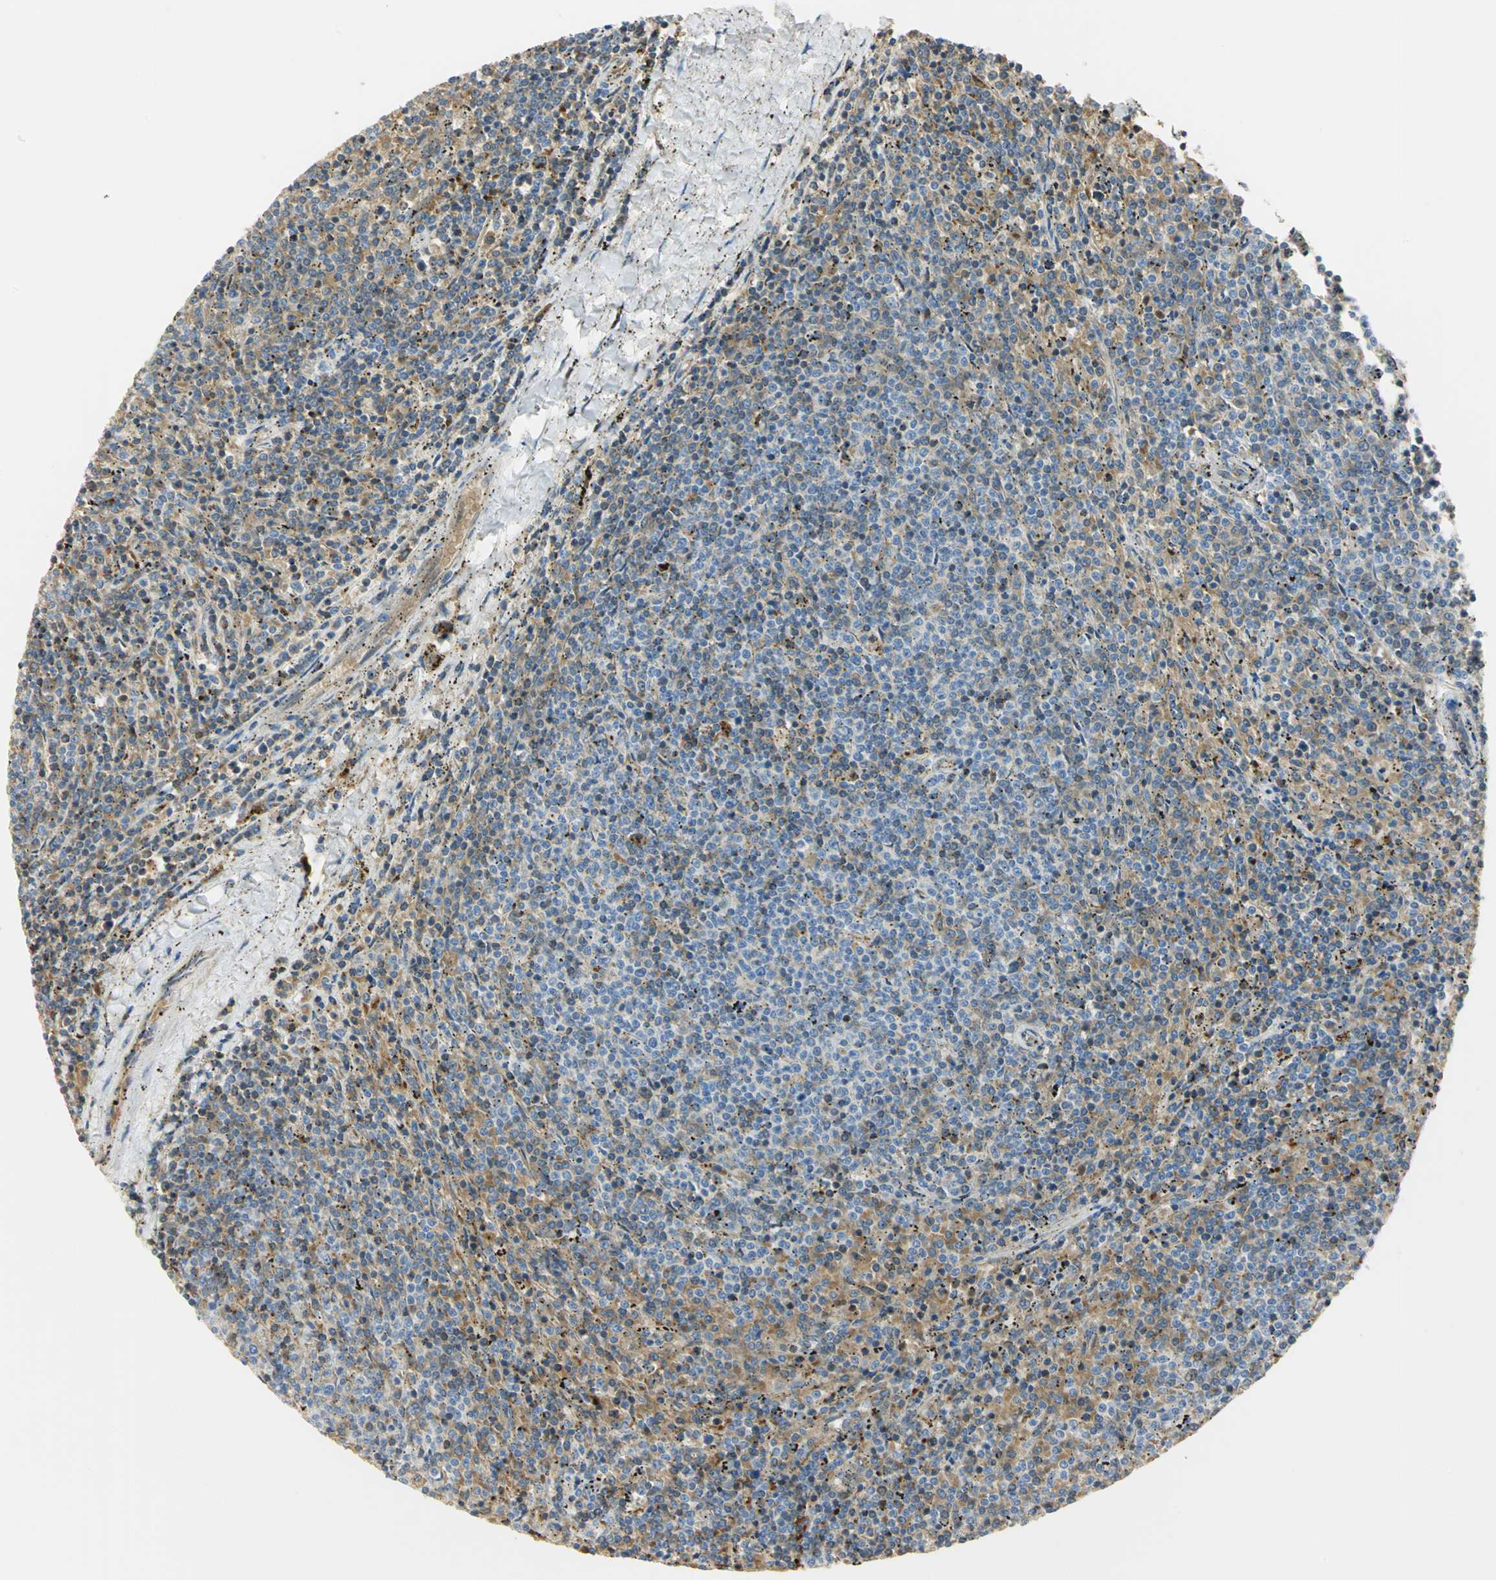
{"staining": {"intensity": "negative", "quantity": "none", "location": "none"}, "tissue": "lymphoma", "cell_type": "Tumor cells", "image_type": "cancer", "snomed": [{"axis": "morphology", "description": "Malignant lymphoma, non-Hodgkin's type, Low grade"}, {"axis": "topography", "description": "Spleen"}], "caption": "DAB (3,3'-diaminobenzidine) immunohistochemical staining of lymphoma reveals no significant expression in tumor cells. (Immunohistochemistry, brightfield microscopy, high magnification).", "gene": "ARSA", "patient": {"sex": "female", "age": 50}}